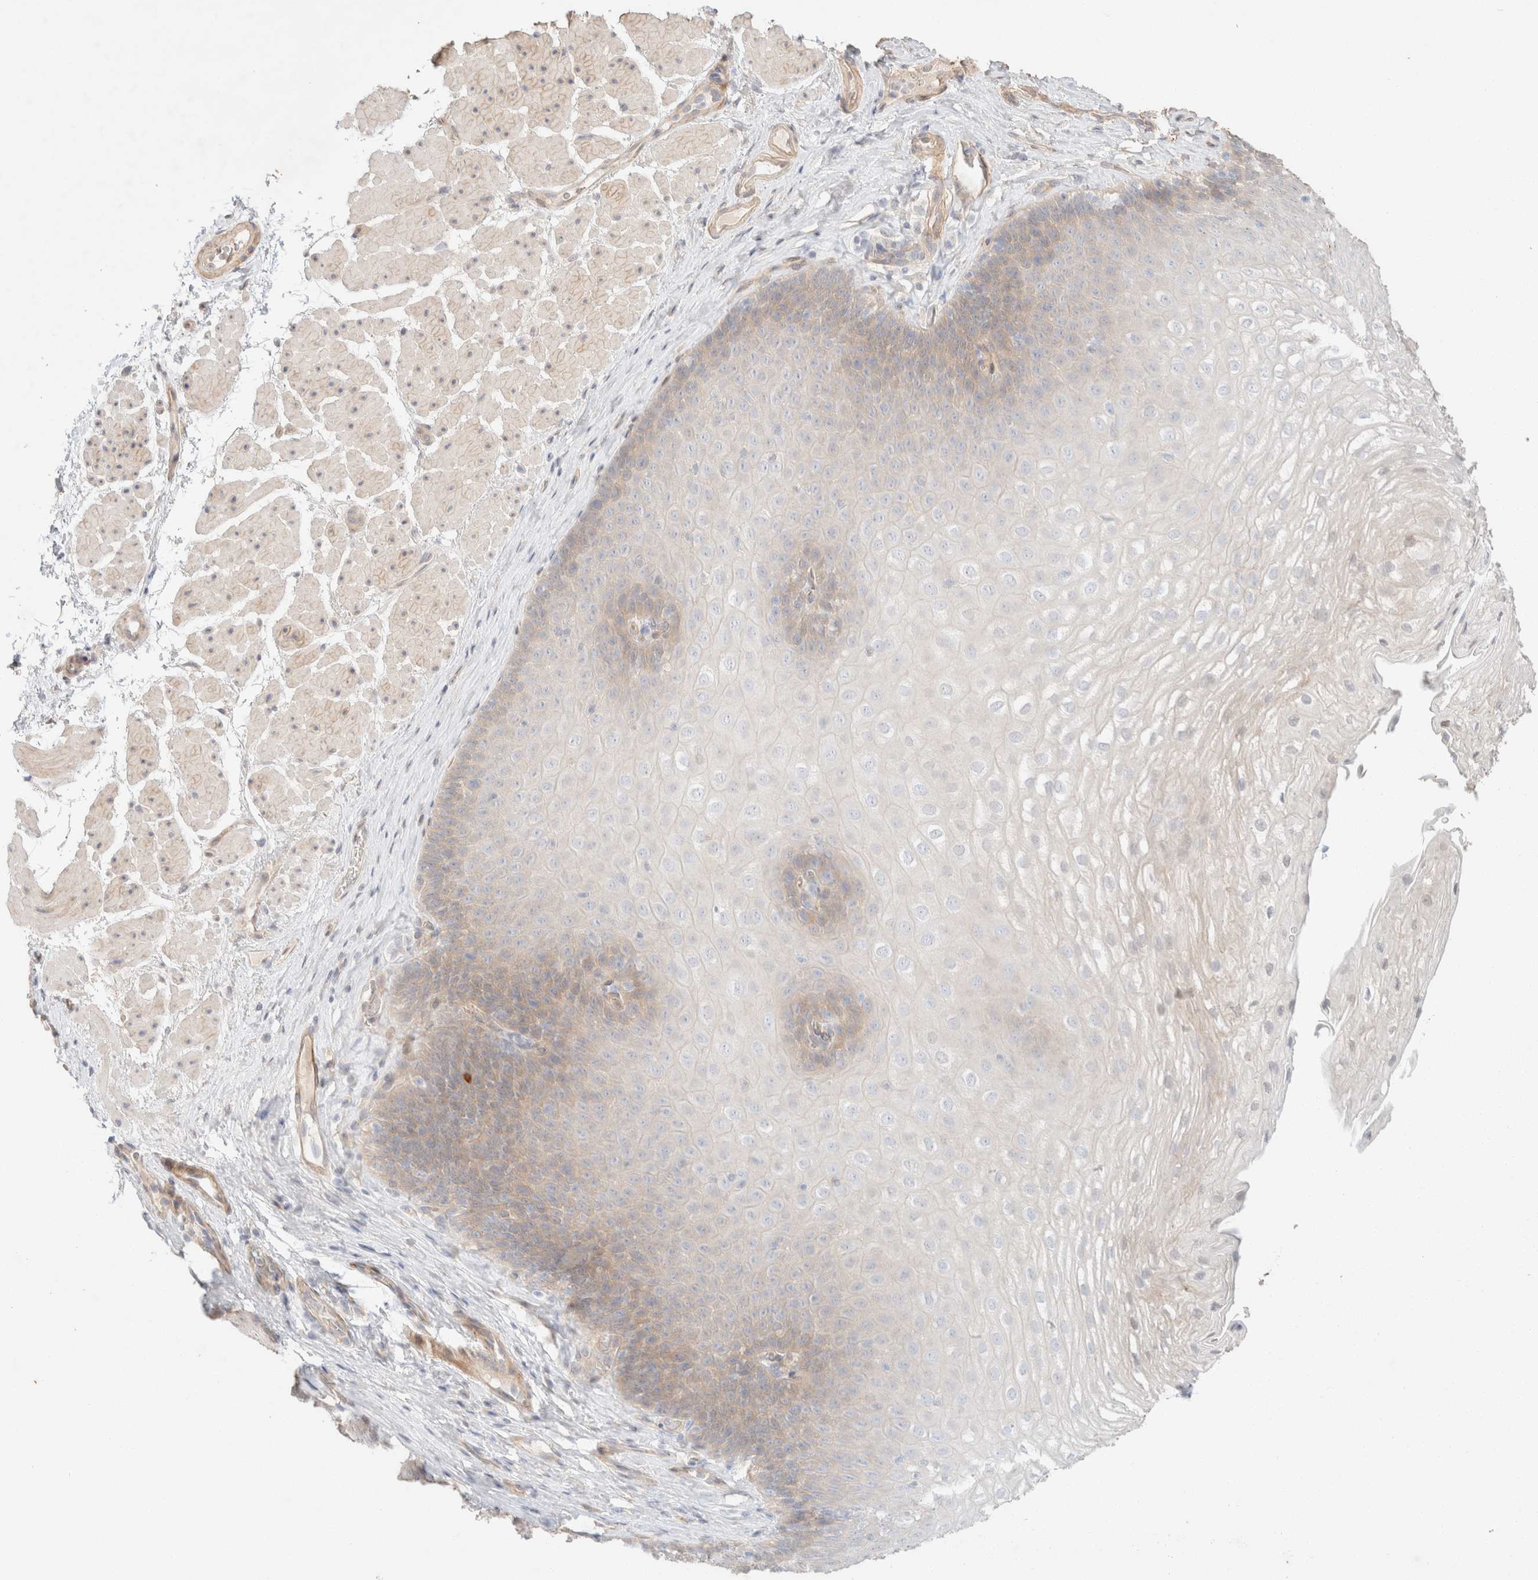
{"staining": {"intensity": "weak", "quantity": "<25%", "location": "cytoplasmic/membranous"}, "tissue": "esophagus", "cell_type": "Squamous epithelial cells", "image_type": "normal", "snomed": [{"axis": "morphology", "description": "Normal tissue, NOS"}, {"axis": "topography", "description": "Esophagus"}], "caption": "Benign esophagus was stained to show a protein in brown. There is no significant staining in squamous epithelial cells. (DAB IHC, high magnification).", "gene": "CSNK1E", "patient": {"sex": "female", "age": 66}}